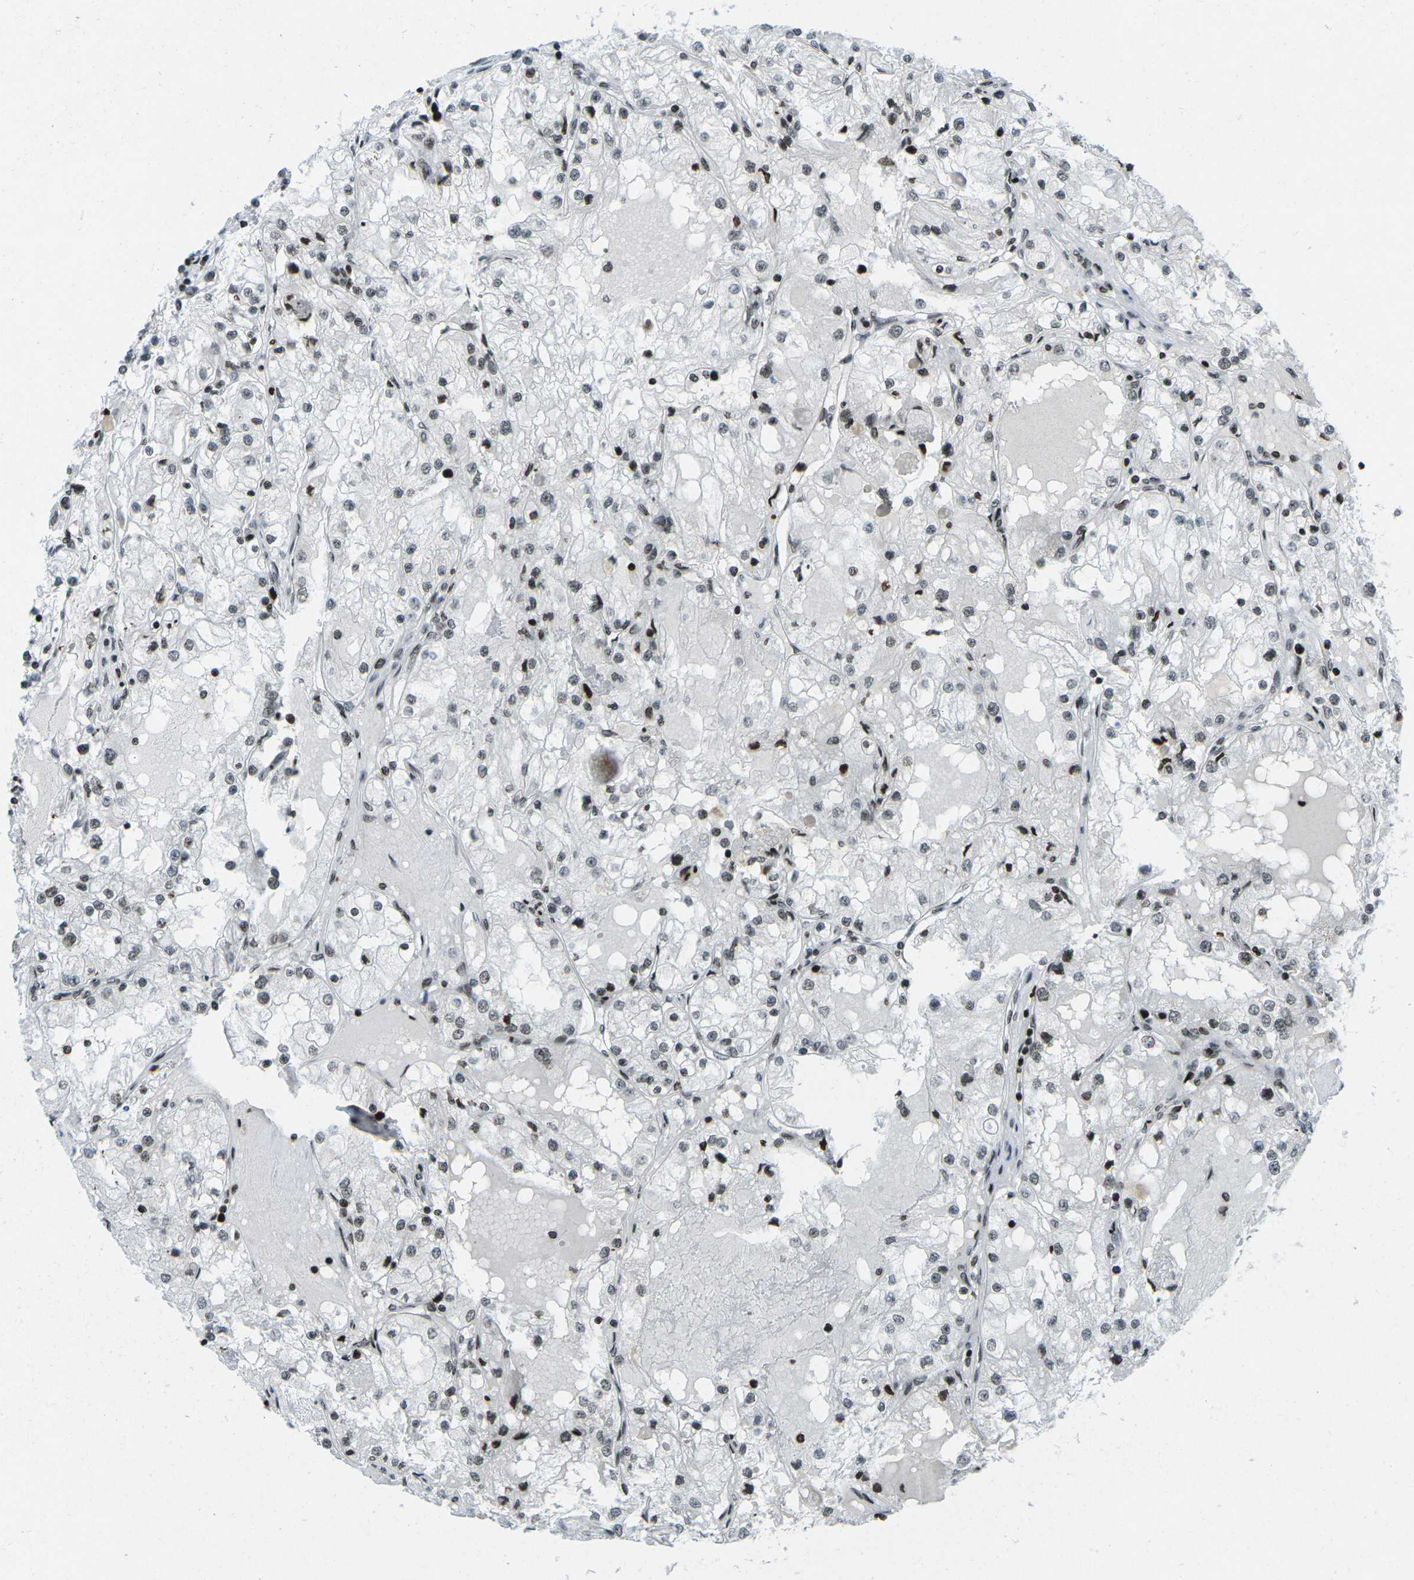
{"staining": {"intensity": "weak", "quantity": "25%-75%", "location": "nuclear"}, "tissue": "renal cancer", "cell_type": "Tumor cells", "image_type": "cancer", "snomed": [{"axis": "morphology", "description": "Adenocarcinoma, NOS"}, {"axis": "topography", "description": "Kidney"}], "caption": "Tumor cells exhibit low levels of weak nuclear expression in approximately 25%-75% of cells in human renal cancer.", "gene": "EME1", "patient": {"sex": "male", "age": 68}}